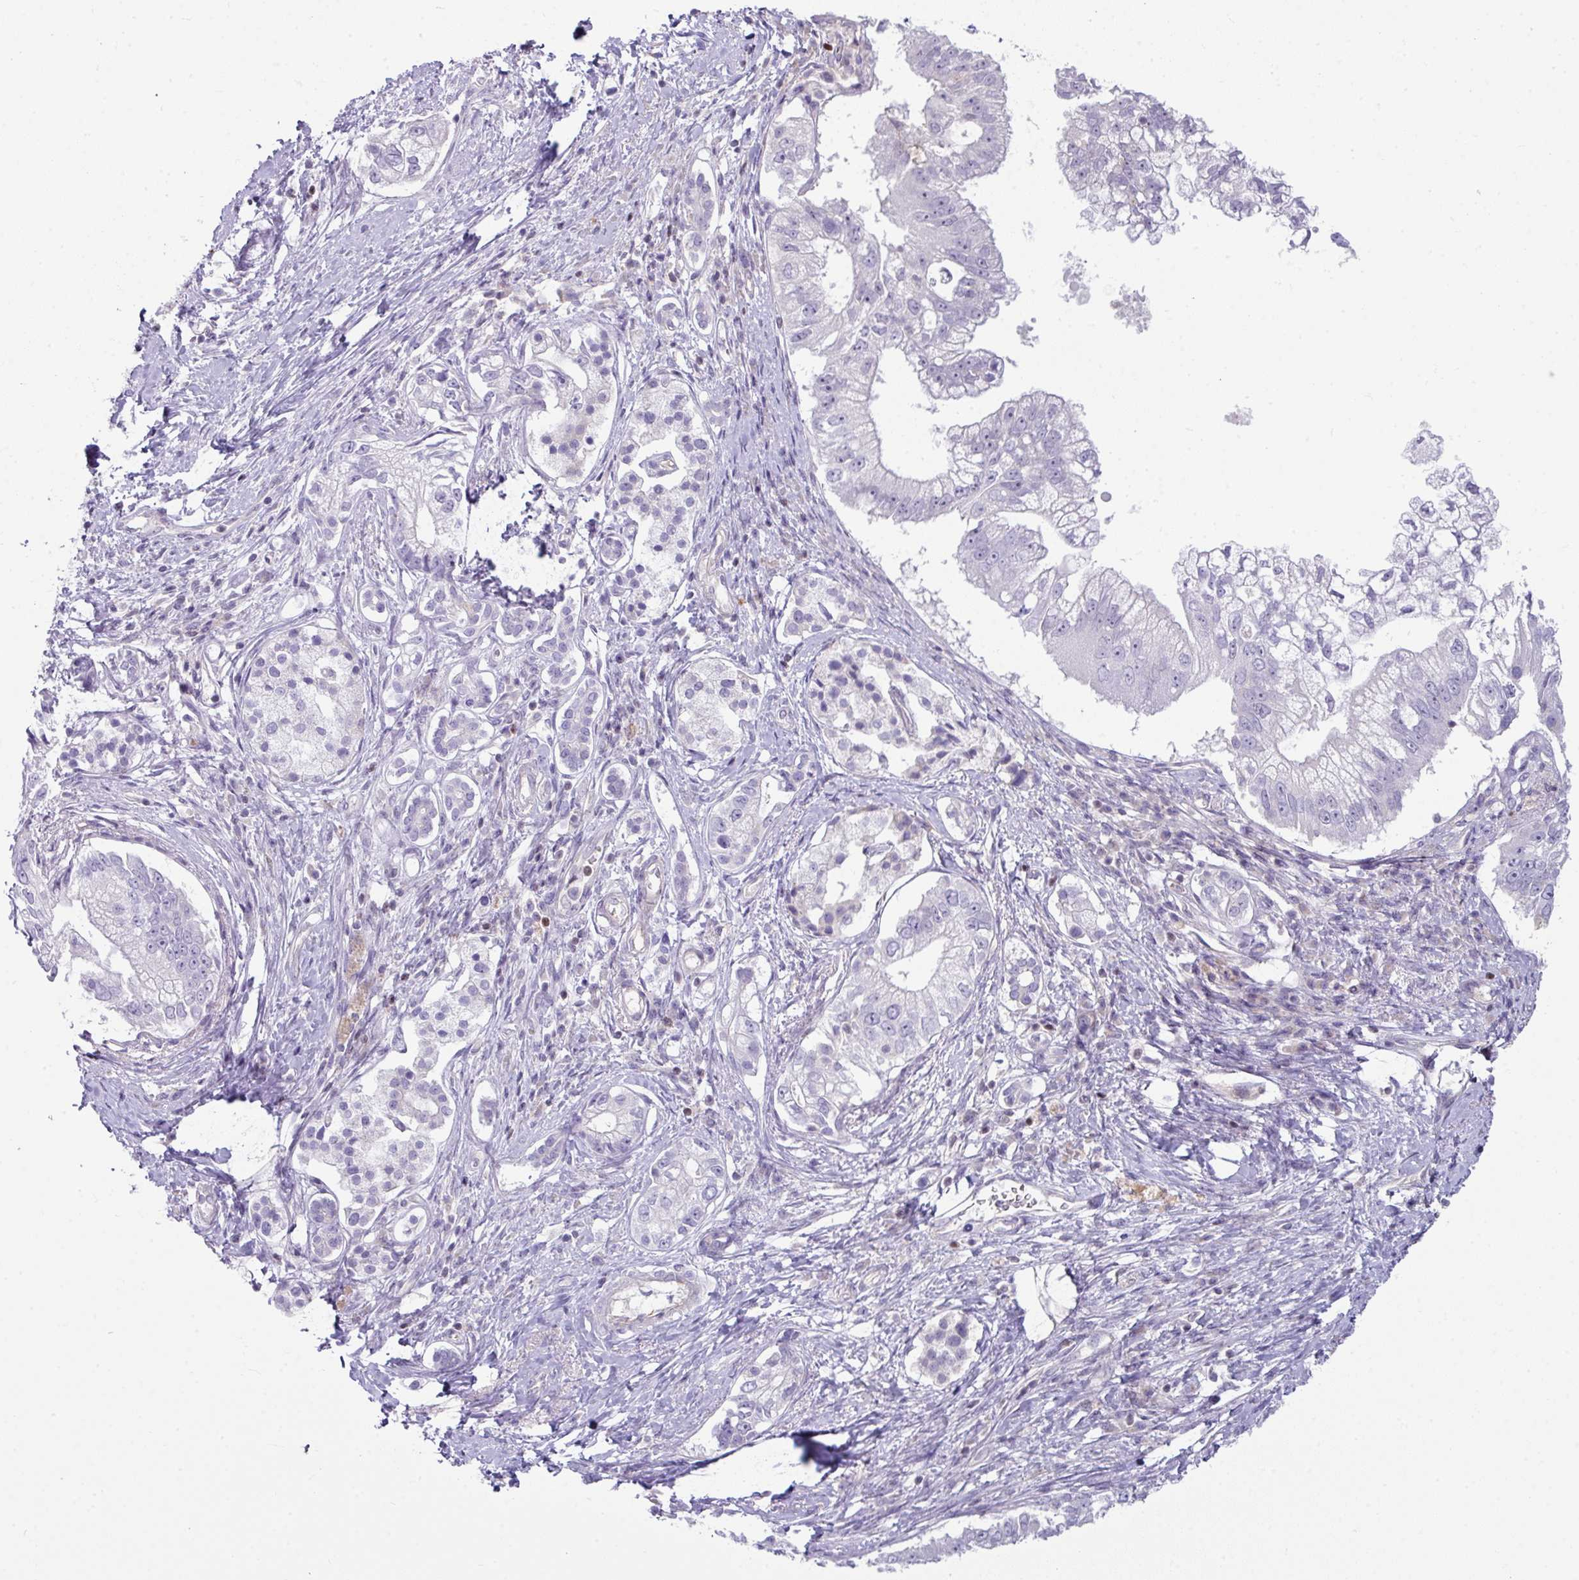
{"staining": {"intensity": "negative", "quantity": "none", "location": "none"}, "tissue": "pancreatic cancer", "cell_type": "Tumor cells", "image_type": "cancer", "snomed": [{"axis": "morphology", "description": "Adenocarcinoma, NOS"}, {"axis": "topography", "description": "Pancreas"}], "caption": "Tumor cells show no significant staining in pancreatic cancer (adenocarcinoma).", "gene": "STAT5A", "patient": {"sex": "male", "age": 70}}